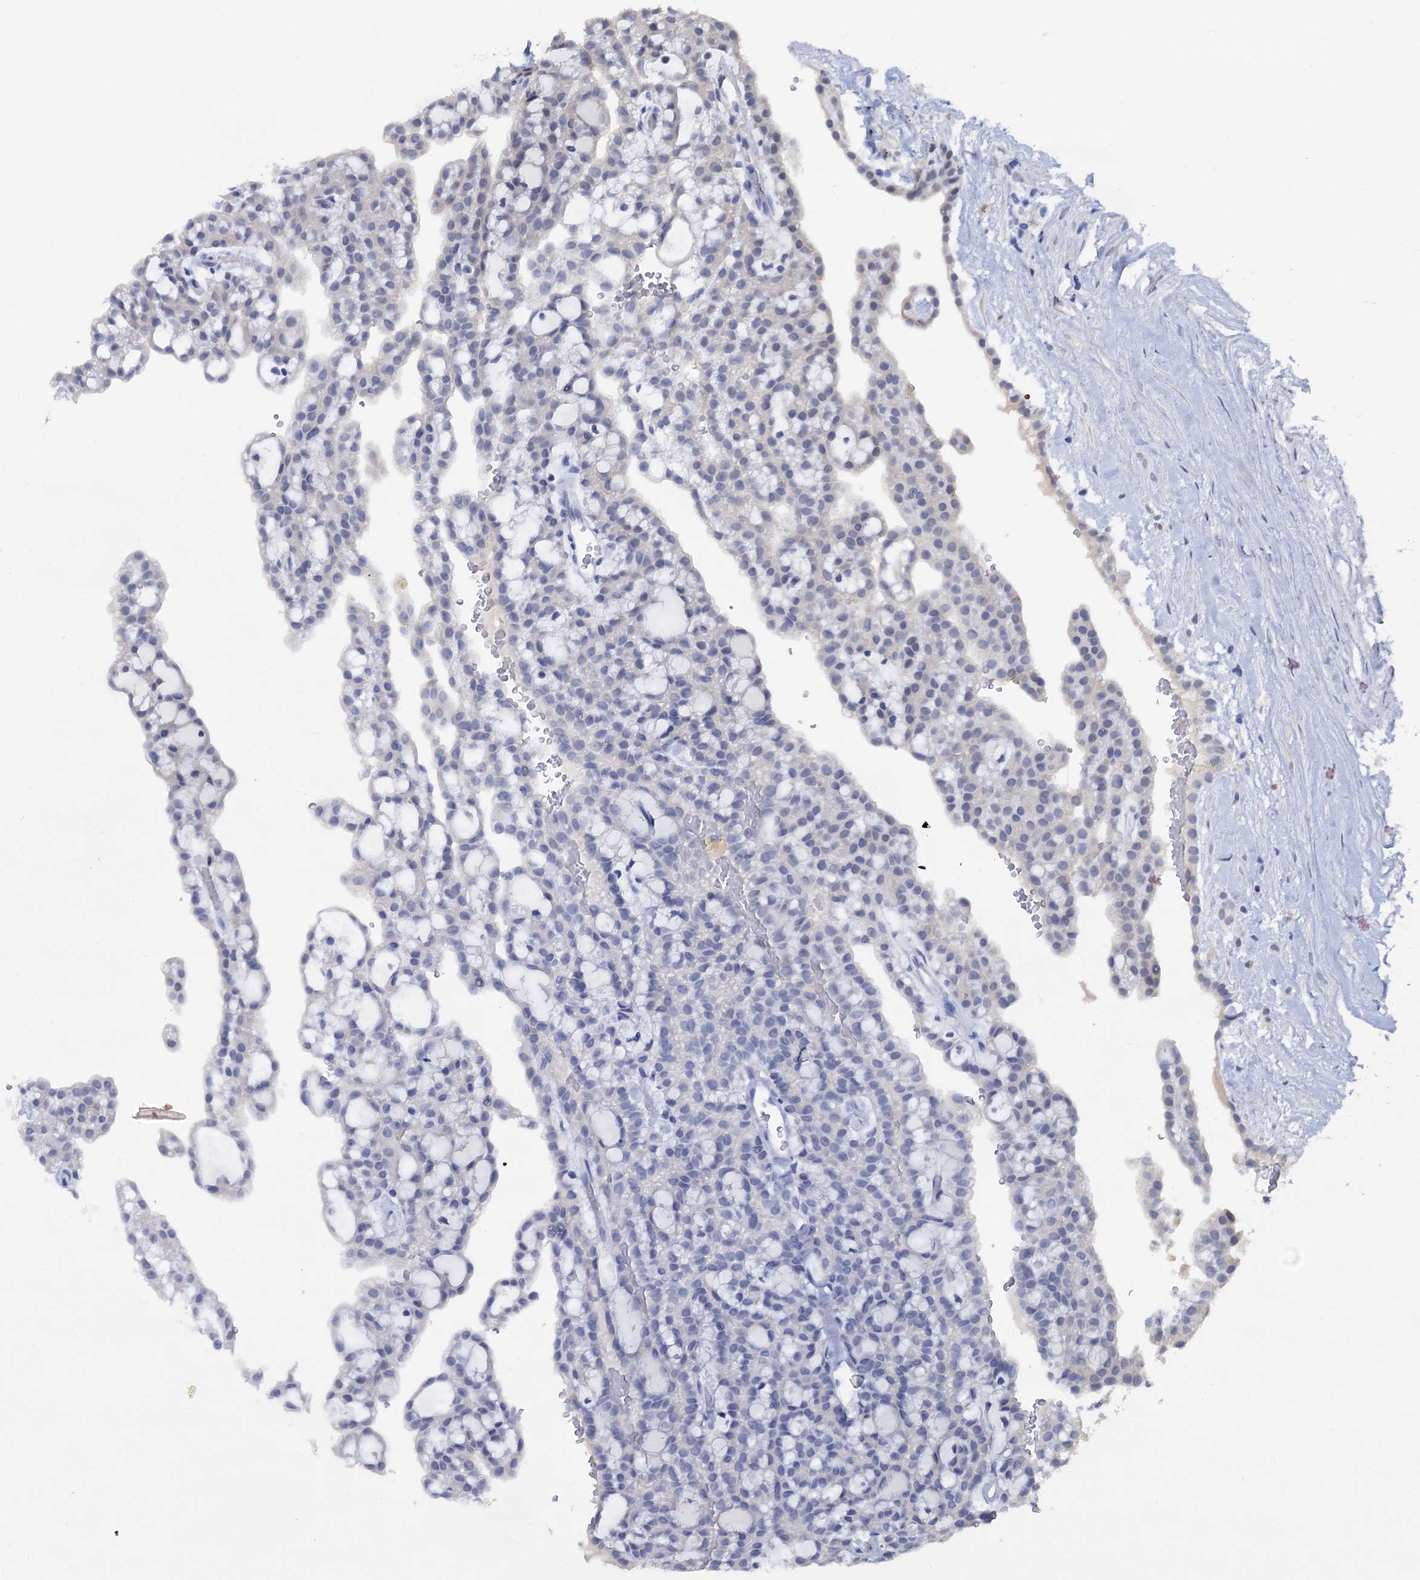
{"staining": {"intensity": "negative", "quantity": "none", "location": "none"}, "tissue": "renal cancer", "cell_type": "Tumor cells", "image_type": "cancer", "snomed": [{"axis": "morphology", "description": "Adenocarcinoma, NOS"}, {"axis": "topography", "description": "Kidney"}], "caption": "Immunohistochemical staining of human adenocarcinoma (renal) demonstrates no significant expression in tumor cells.", "gene": "CAPRIN2", "patient": {"sex": "male", "age": 63}}